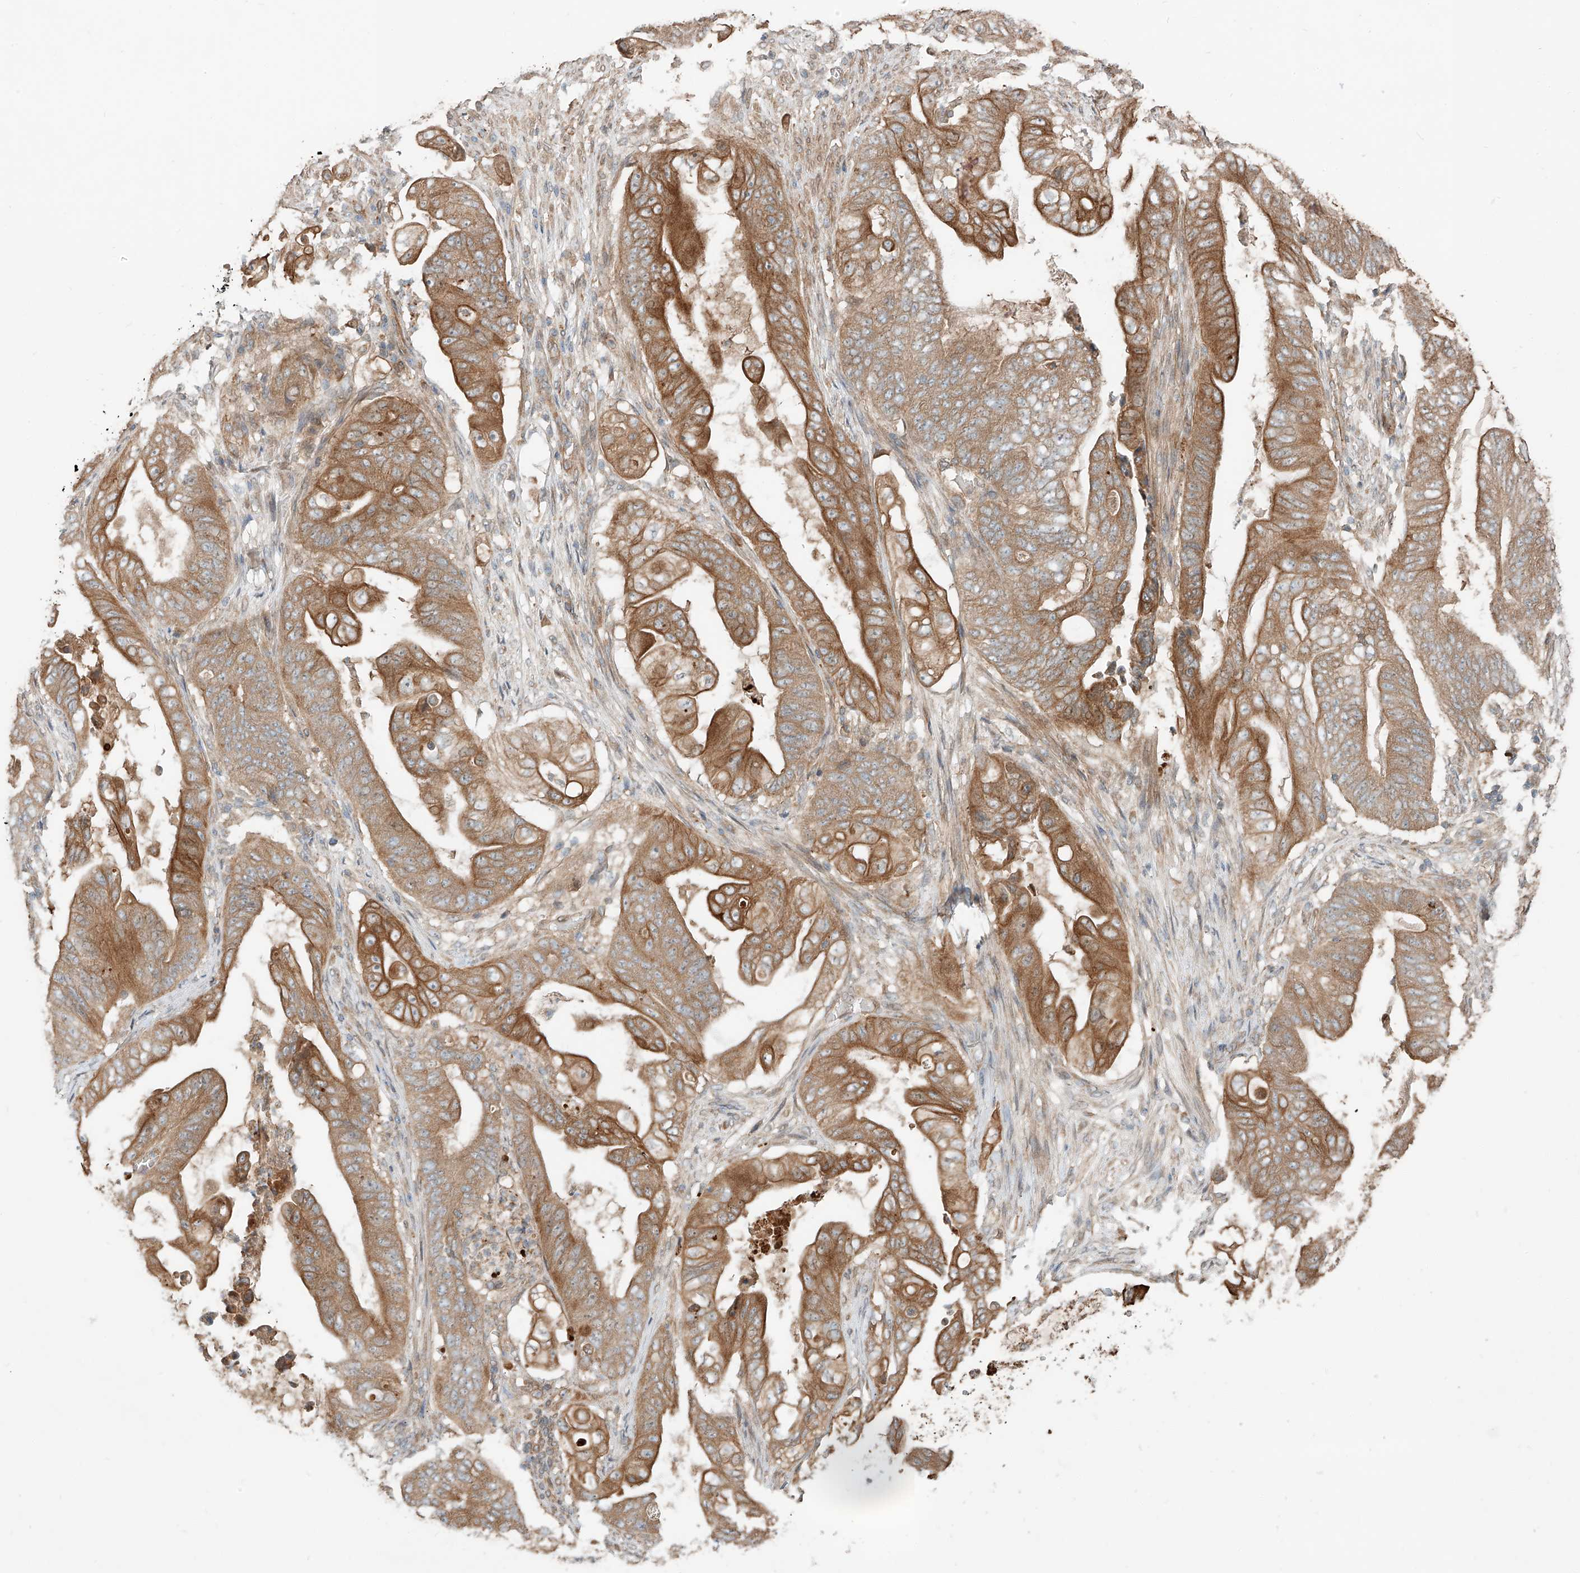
{"staining": {"intensity": "moderate", "quantity": ">75%", "location": "cytoplasmic/membranous"}, "tissue": "stomach cancer", "cell_type": "Tumor cells", "image_type": "cancer", "snomed": [{"axis": "morphology", "description": "Adenocarcinoma, NOS"}, {"axis": "topography", "description": "Stomach"}], "caption": "Stomach adenocarcinoma stained for a protein shows moderate cytoplasmic/membranous positivity in tumor cells. The staining is performed using DAB (3,3'-diaminobenzidine) brown chromogen to label protein expression. The nuclei are counter-stained blue using hematoxylin.", "gene": "CEP162", "patient": {"sex": "female", "age": 73}}